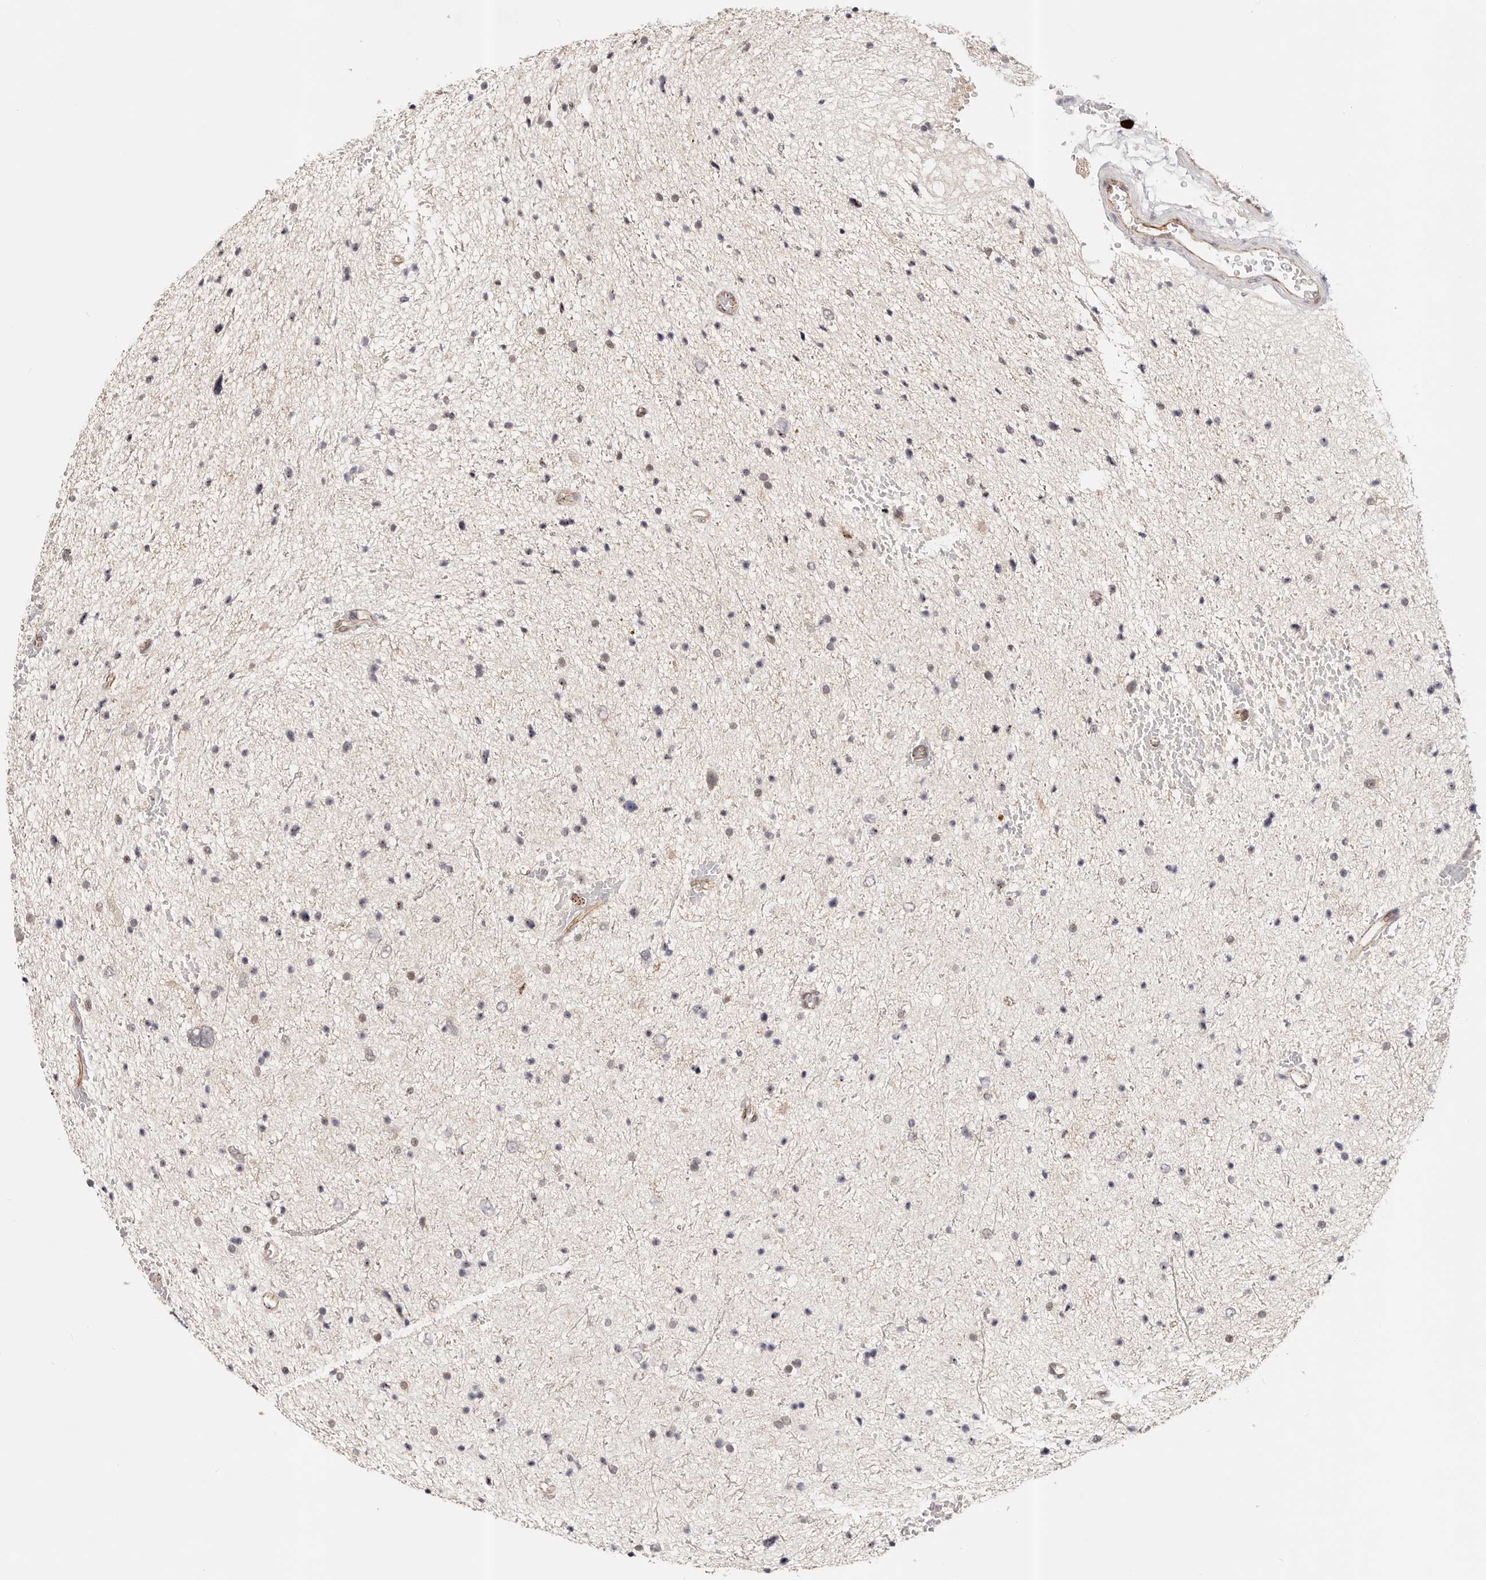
{"staining": {"intensity": "negative", "quantity": "none", "location": "none"}, "tissue": "glioma", "cell_type": "Tumor cells", "image_type": "cancer", "snomed": [{"axis": "morphology", "description": "Glioma, malignant, Low grade"}, {"axis": "topography", "description": "Brain"}], "caption": "Tumor cells are negative for brown protein staining in glioma. (DAB immunohistochemistry (IHC), high magnification).", "gene": "AFDN", "patient": {"sex": "female", "age": 37}}